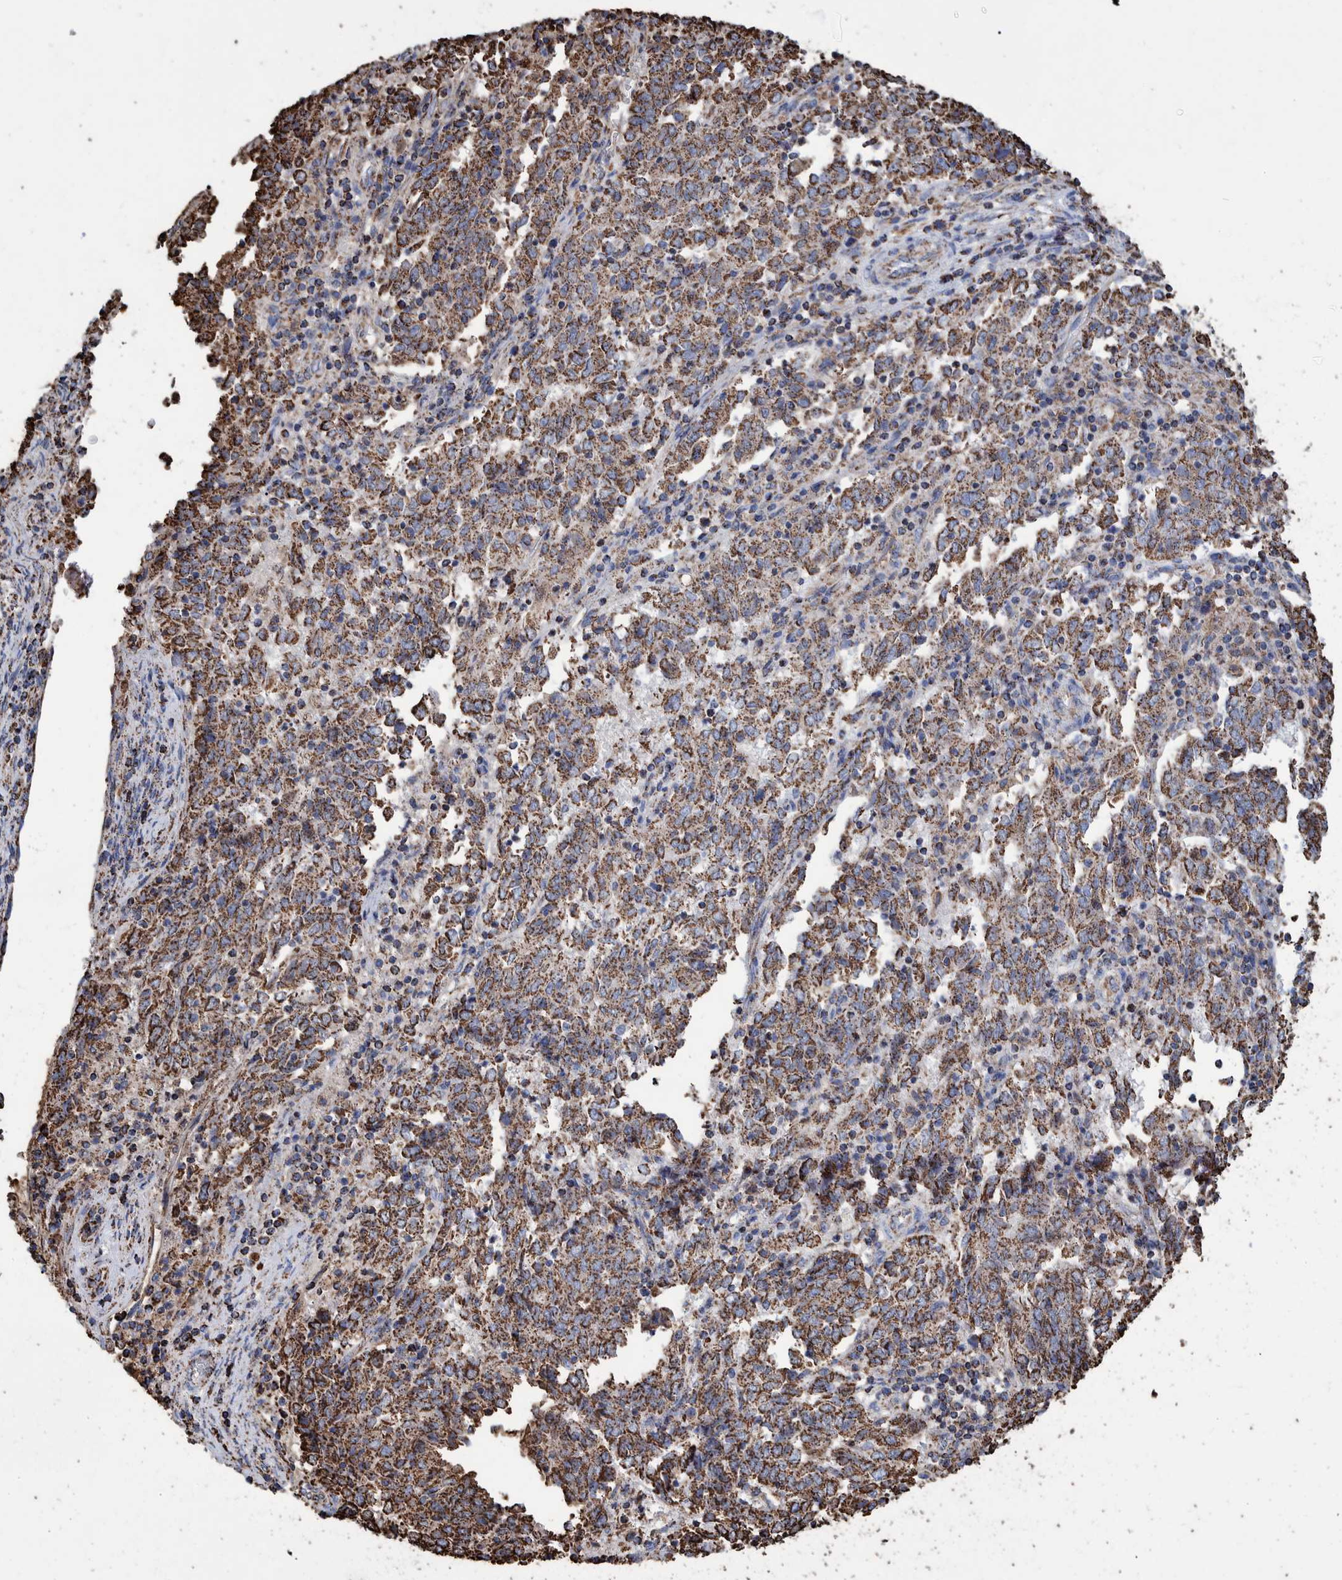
{"staining": {"intensity": "strong", "quantity": ">75%", "location": "cytoplasmic/membranous"}, "tissue": "endometrial cancer", "cell_type": "Tumor cells", "image_type": "cancer", "snomed": [{"axis": "morphology", "description": "Adenocarcinoma, NOS"}, {"axis": "topography", "description": "Endometrium"}], "caption": "Strong cytoplasmic/membranous staining is identified in approximately >75% of tumor cells in endometrial cancer (adenocarcinoma). (DAB = brown stain, brightfield microscopy at high magnification).", "gene": "VPS26C", "patient": {"sex": "female", "age": 80}}